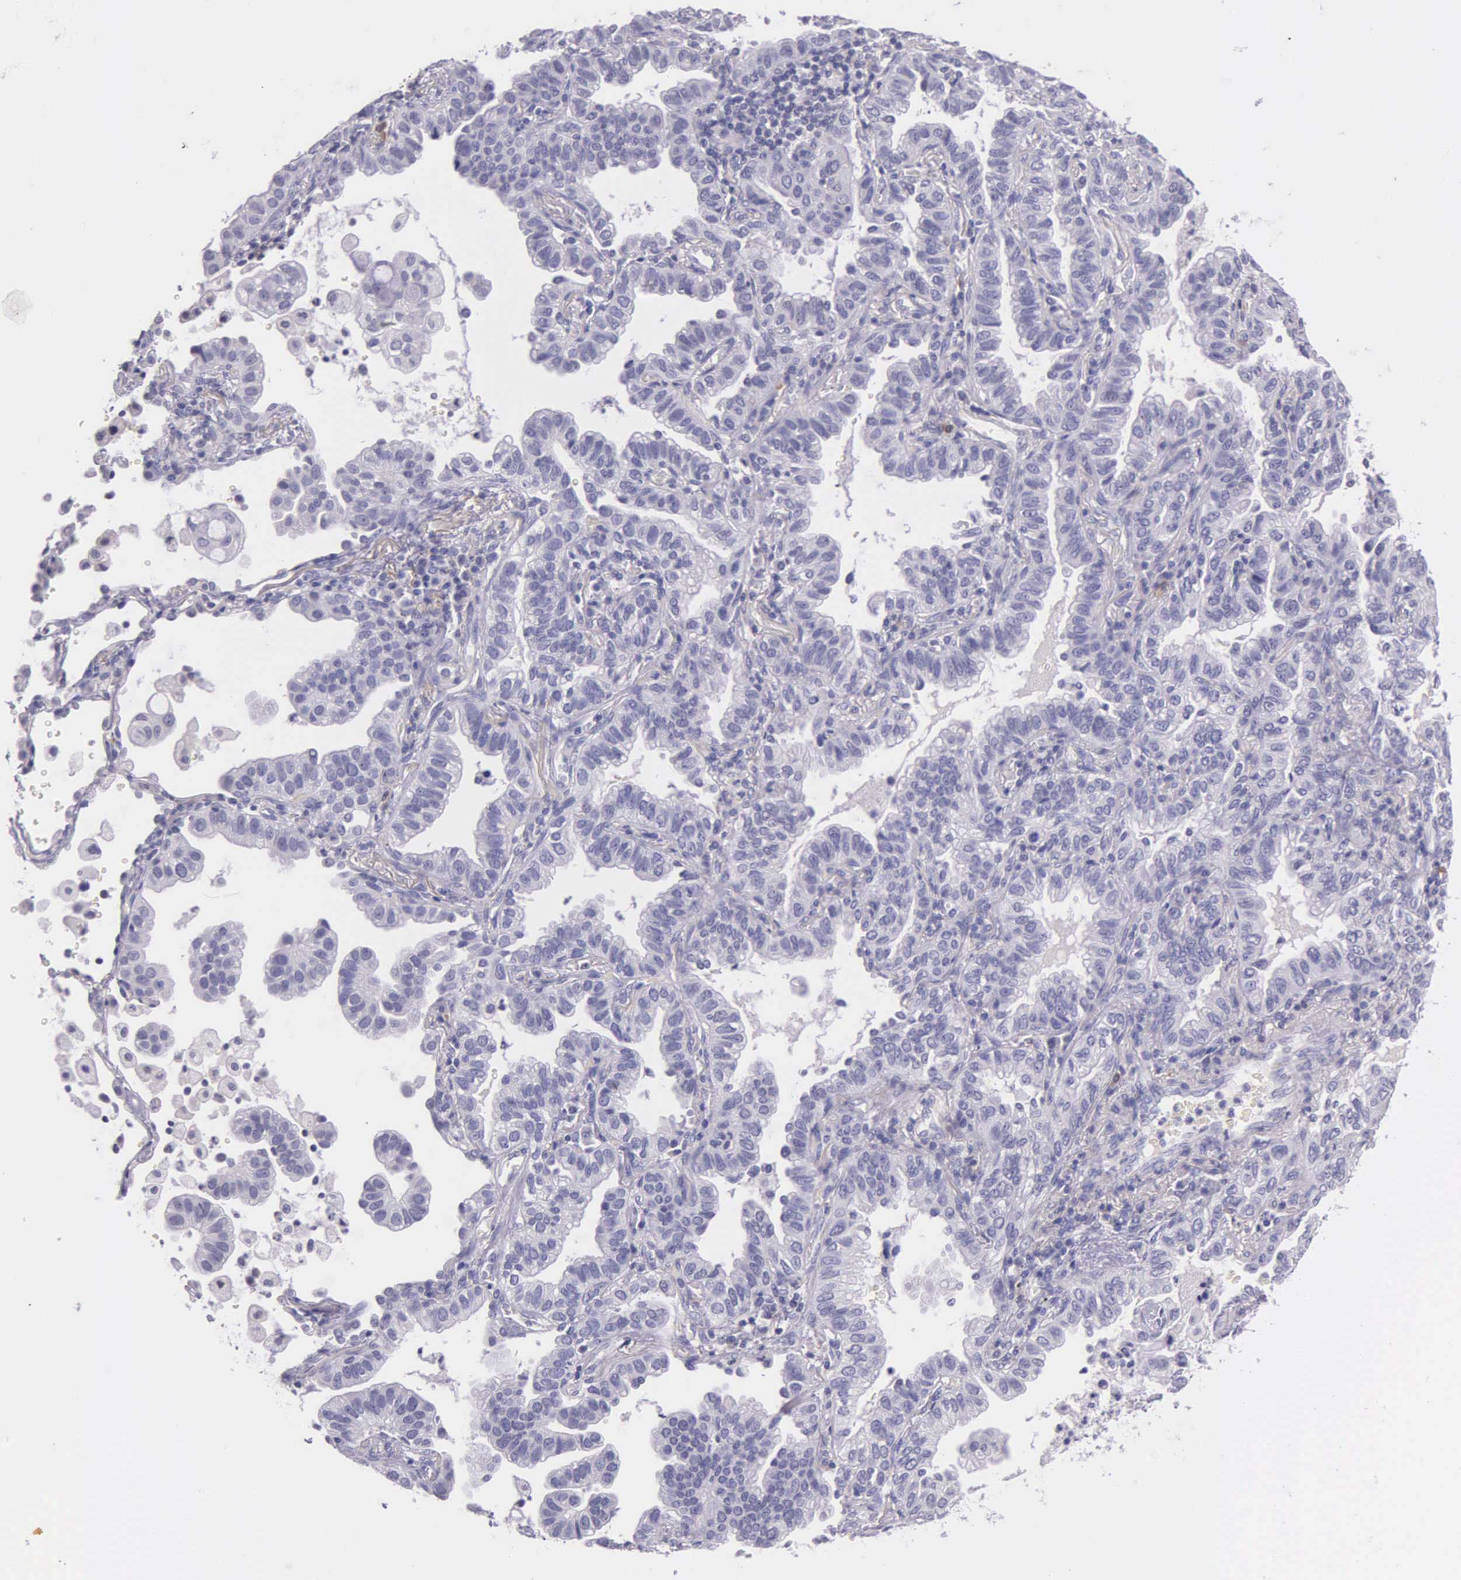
{"staining": {"intensity": "negative", "quantity": "none", "location": "none"}, "tissue": "lung cancer", "cell_type": "Tumor cells", "image_type": "cancer", "snomed": [{"axis": "morphology", "description": "Adenocarcinoma, NOS"}, {"axis": "topography", "description": "Lung"}], "caption": "Photomicrograph shows no protein positivity in tumor cells of lung cancer tissue.", "gene": "THSD7A", "patient": {"sex": "female", "age": 50}}